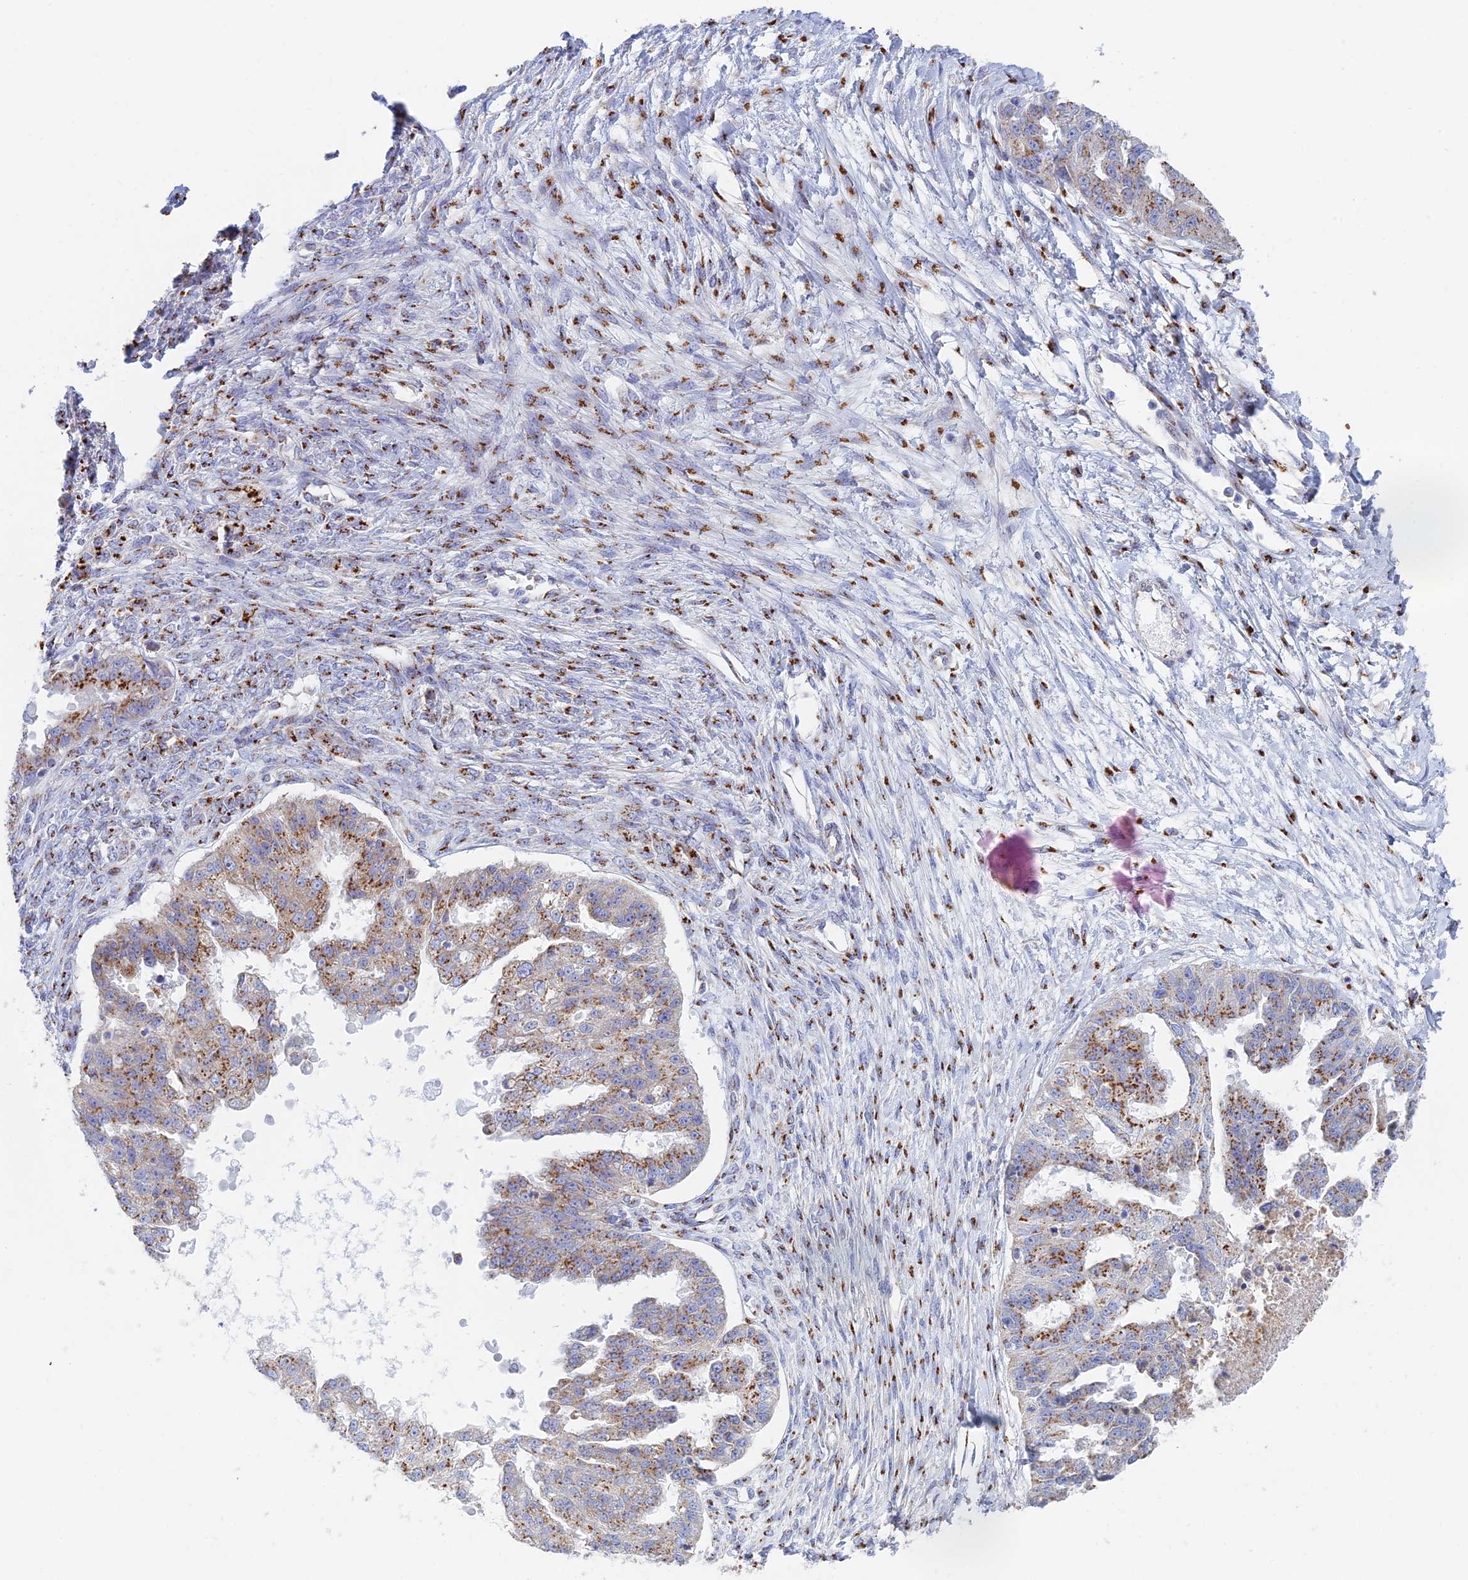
{"staining": {"intensity": "moderate", "quantity": "25%-75%", "location": "cytoplasmic/membranous"}, "tissue": "ovarian cancer", "cell_type": "Tumor cells", "image_type": "cancer", "snomed": [{"axis": "morphology", "description": "Cystadenocarcinoma, serous, NOS"}, {"axis": "topography", "description": "Ovary"}], "caption": "Protein staining demonstrates moderate cytoplasmic/membranous staining in approximately 25%-75% of tumor cells in ovarian cancer.", "gene": "HS2ST1", "patient": {"sex": "female", "age": 58}}